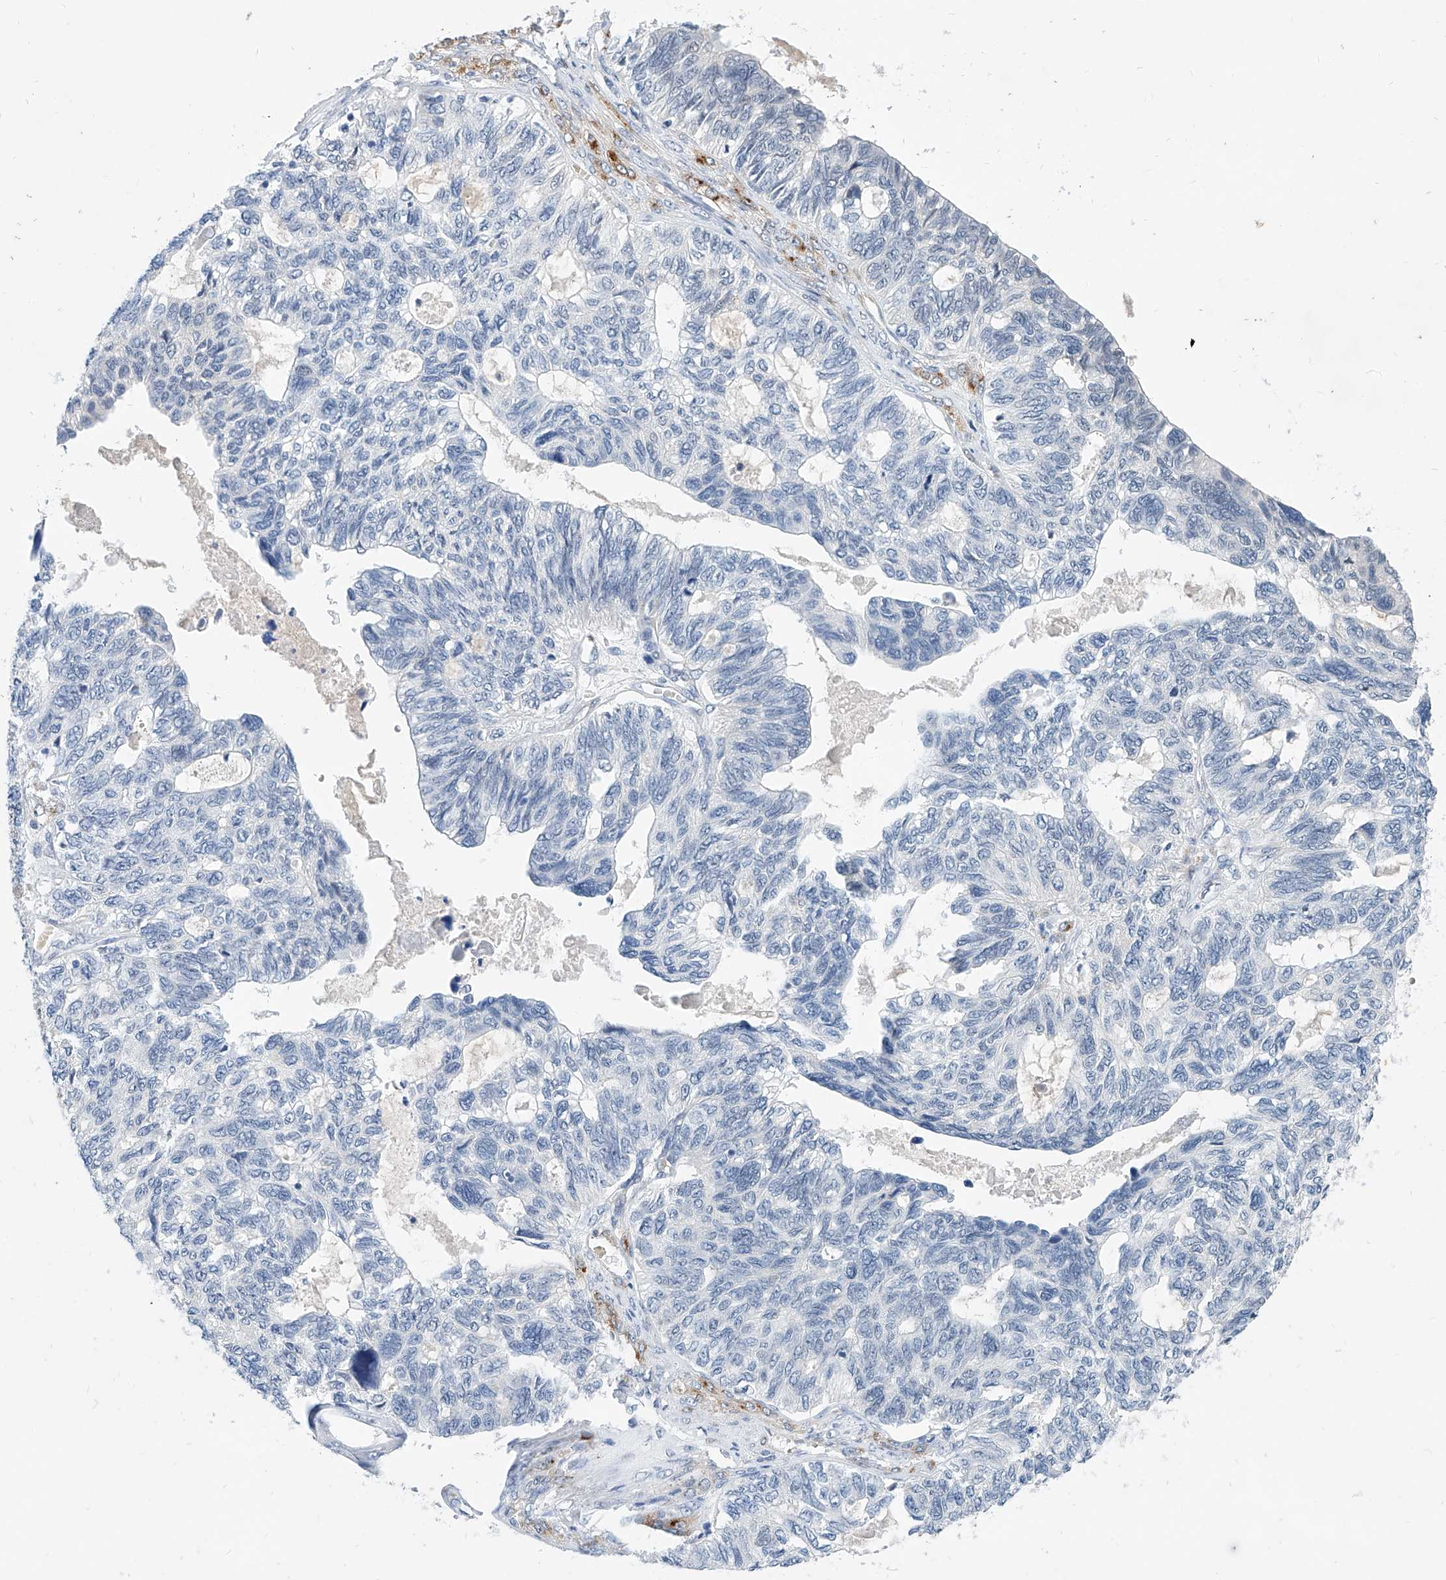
{"staining": {"intensity": "negative", "quantity": "none", "location": "none"}, "tissue": "ovarian cancer", "cell_type": "Tumor cells", "image_type": "cancer", "snomed": [{"axis": "morphology", "description": "Cystadenocarcinoma, serous, NOS"}, {"axis": "topography", "description": "Ovary"}], "caption": "IHC histopathology image of ovarian cancer stained for a protein (brown), which shows no staining in tumor cells.", "gene": "BPTF", "patient": {"sex": "female", "age": 79}}